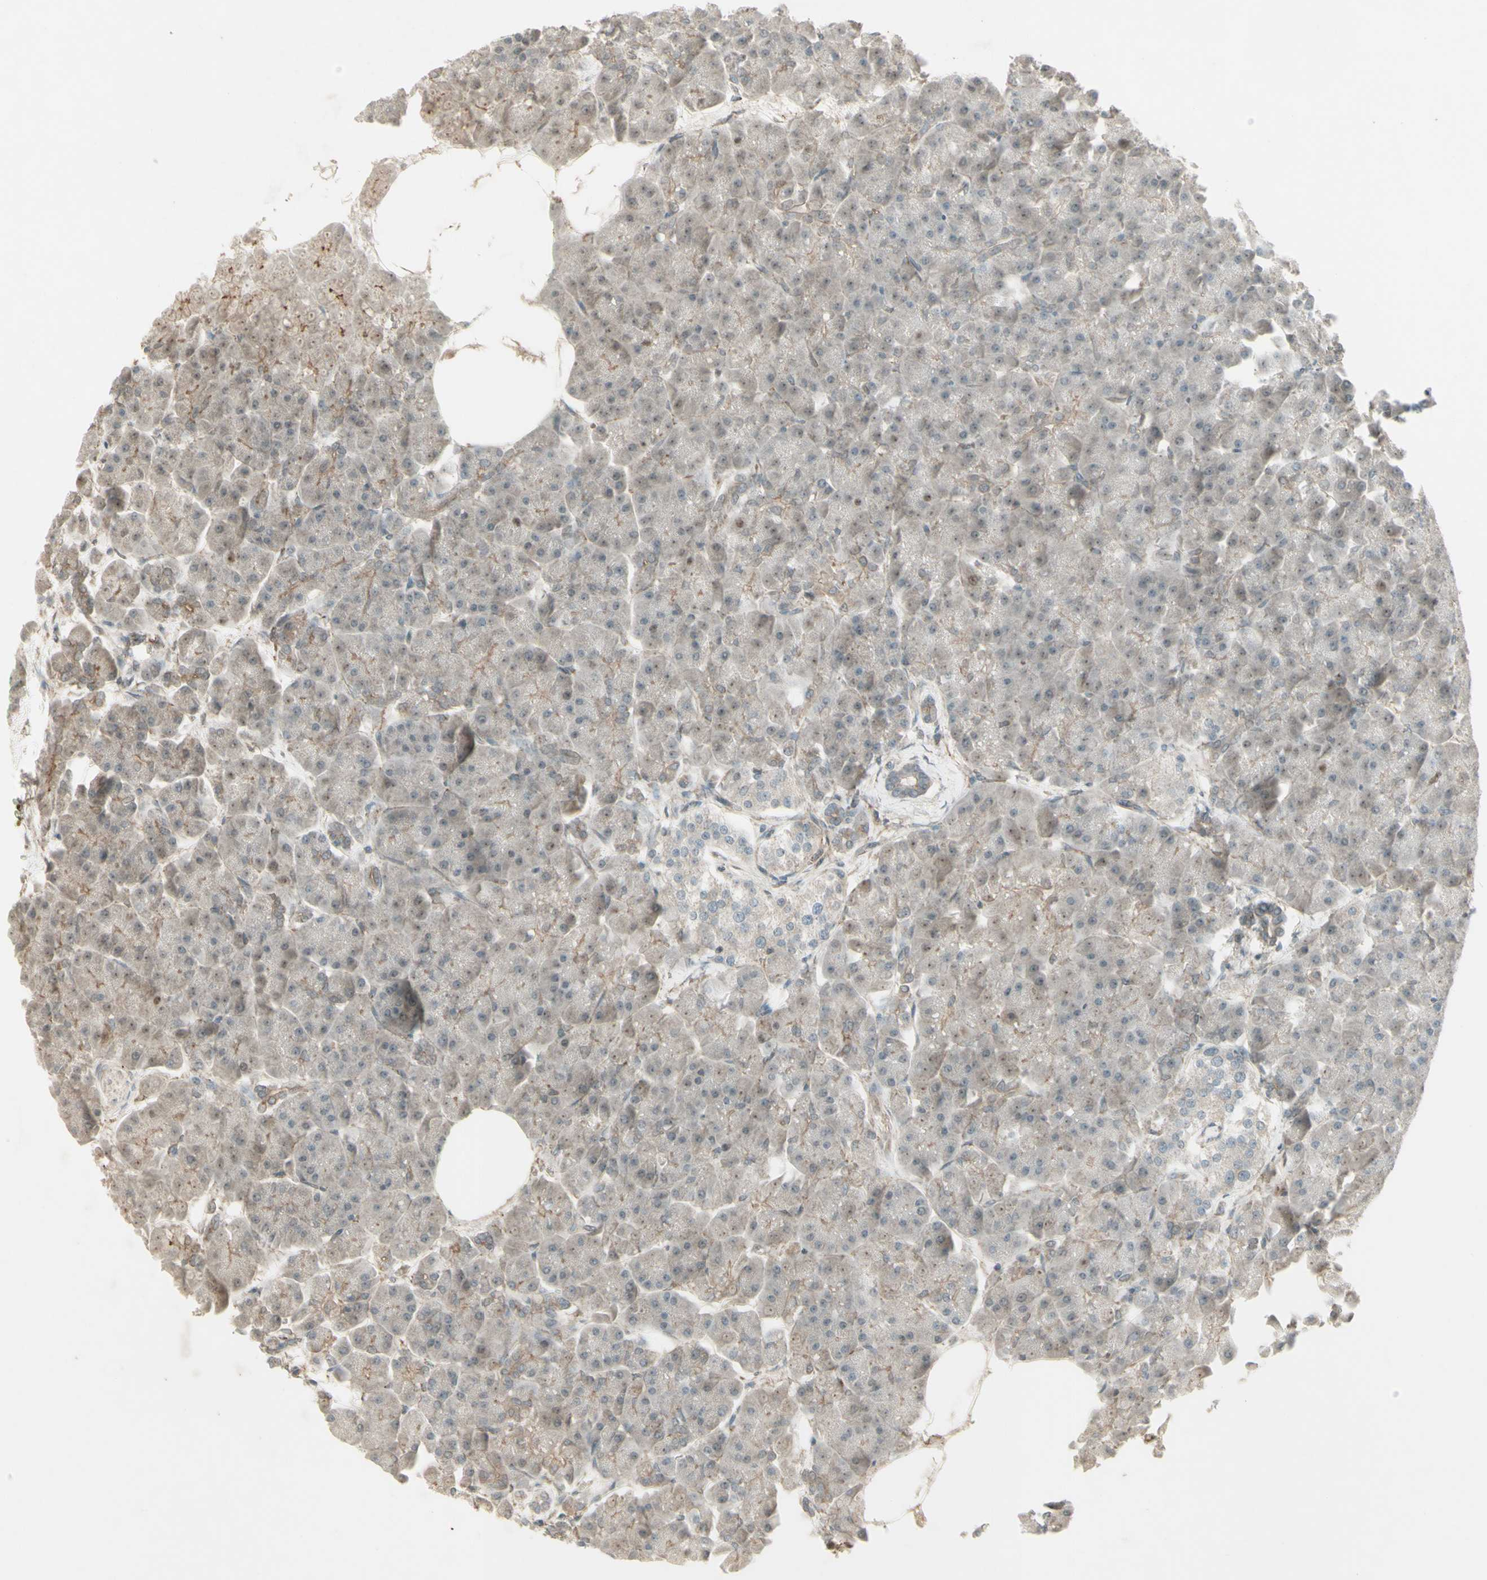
{"staining": {"intensity": "negative", "quantity": "none", "location": "none"}, "tissue": "pancreas", "cell_type": "Exocrine glandular cells", "image_type": "normal", "snomed": [{"axis": "morphology", "description": "Normal tissue, NOS"}, {"axis": "topography", "description": "Pancreas"}], "caption": "The micrograph exhibits no staining of exocrine glandular cells in normal pancreas. (Brightfield microscopy of DAB IHC at high magnification).", "gene": "MSH6", "patient": {"sex": "female", "age": 70}}